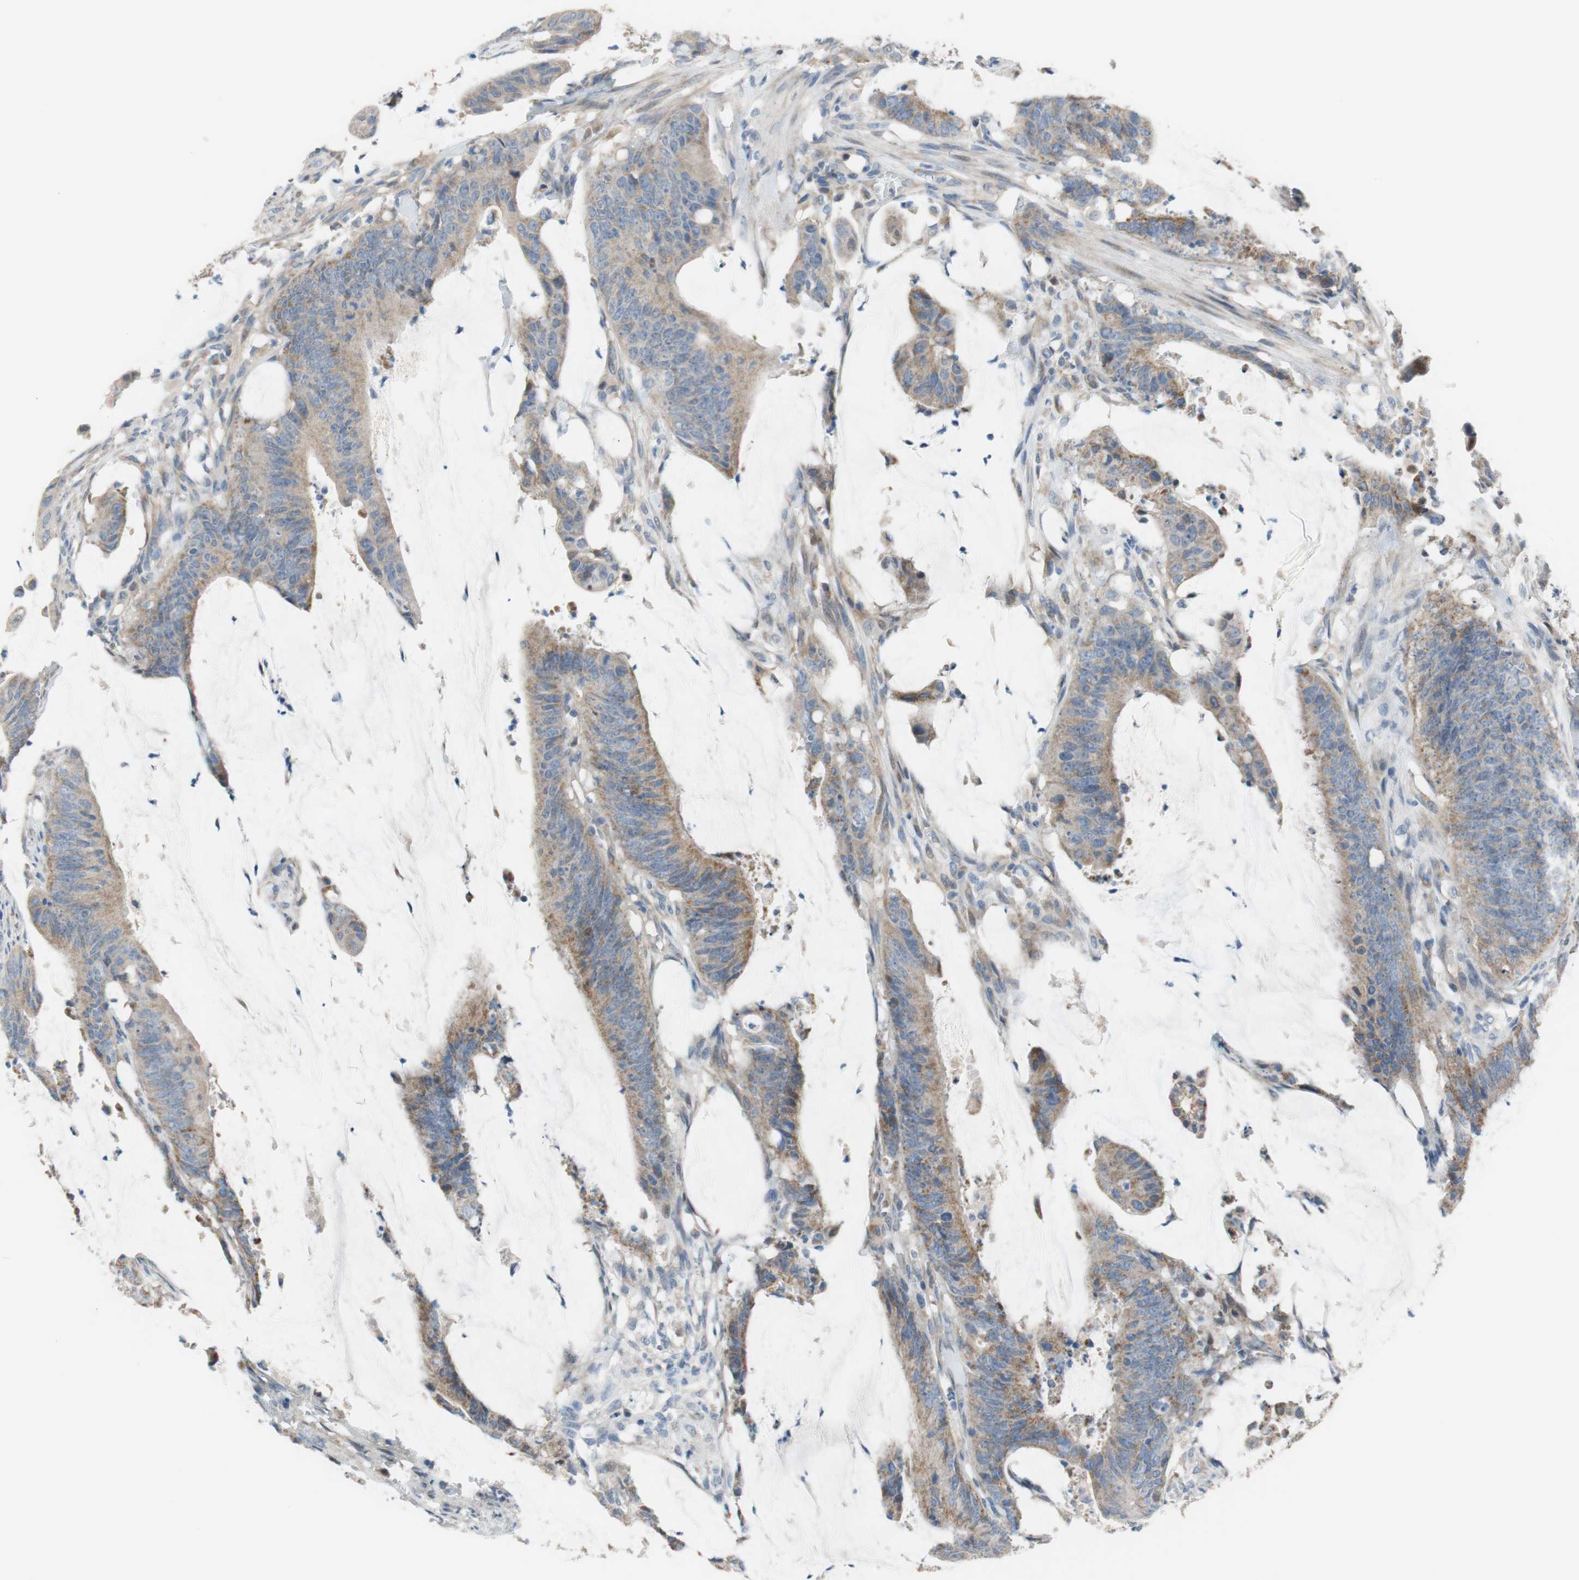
{"staining": {"intensity": "moderate", "quantity": ">75%", "location": "cytoplasmic/membranous"}, "tissue": "colorectal cancer", "cell_type": "Tumor cells", "image_type": "cancer", "snomed": [{"axis": "morphology", "description": "Adenocarcinoma, NOS"}, {"axis": "topography", "description": "Rectum"}], "caption": "The histopathology image shows immunohistochemical staining of colorectal adenocarcinoma. There is moderate cytoplasmic/membranous positivity is appreciated in approximately >75% of tumor cells.", "gene": "ALDH1A2", "patient": {"sex": "female", "age": 66}}